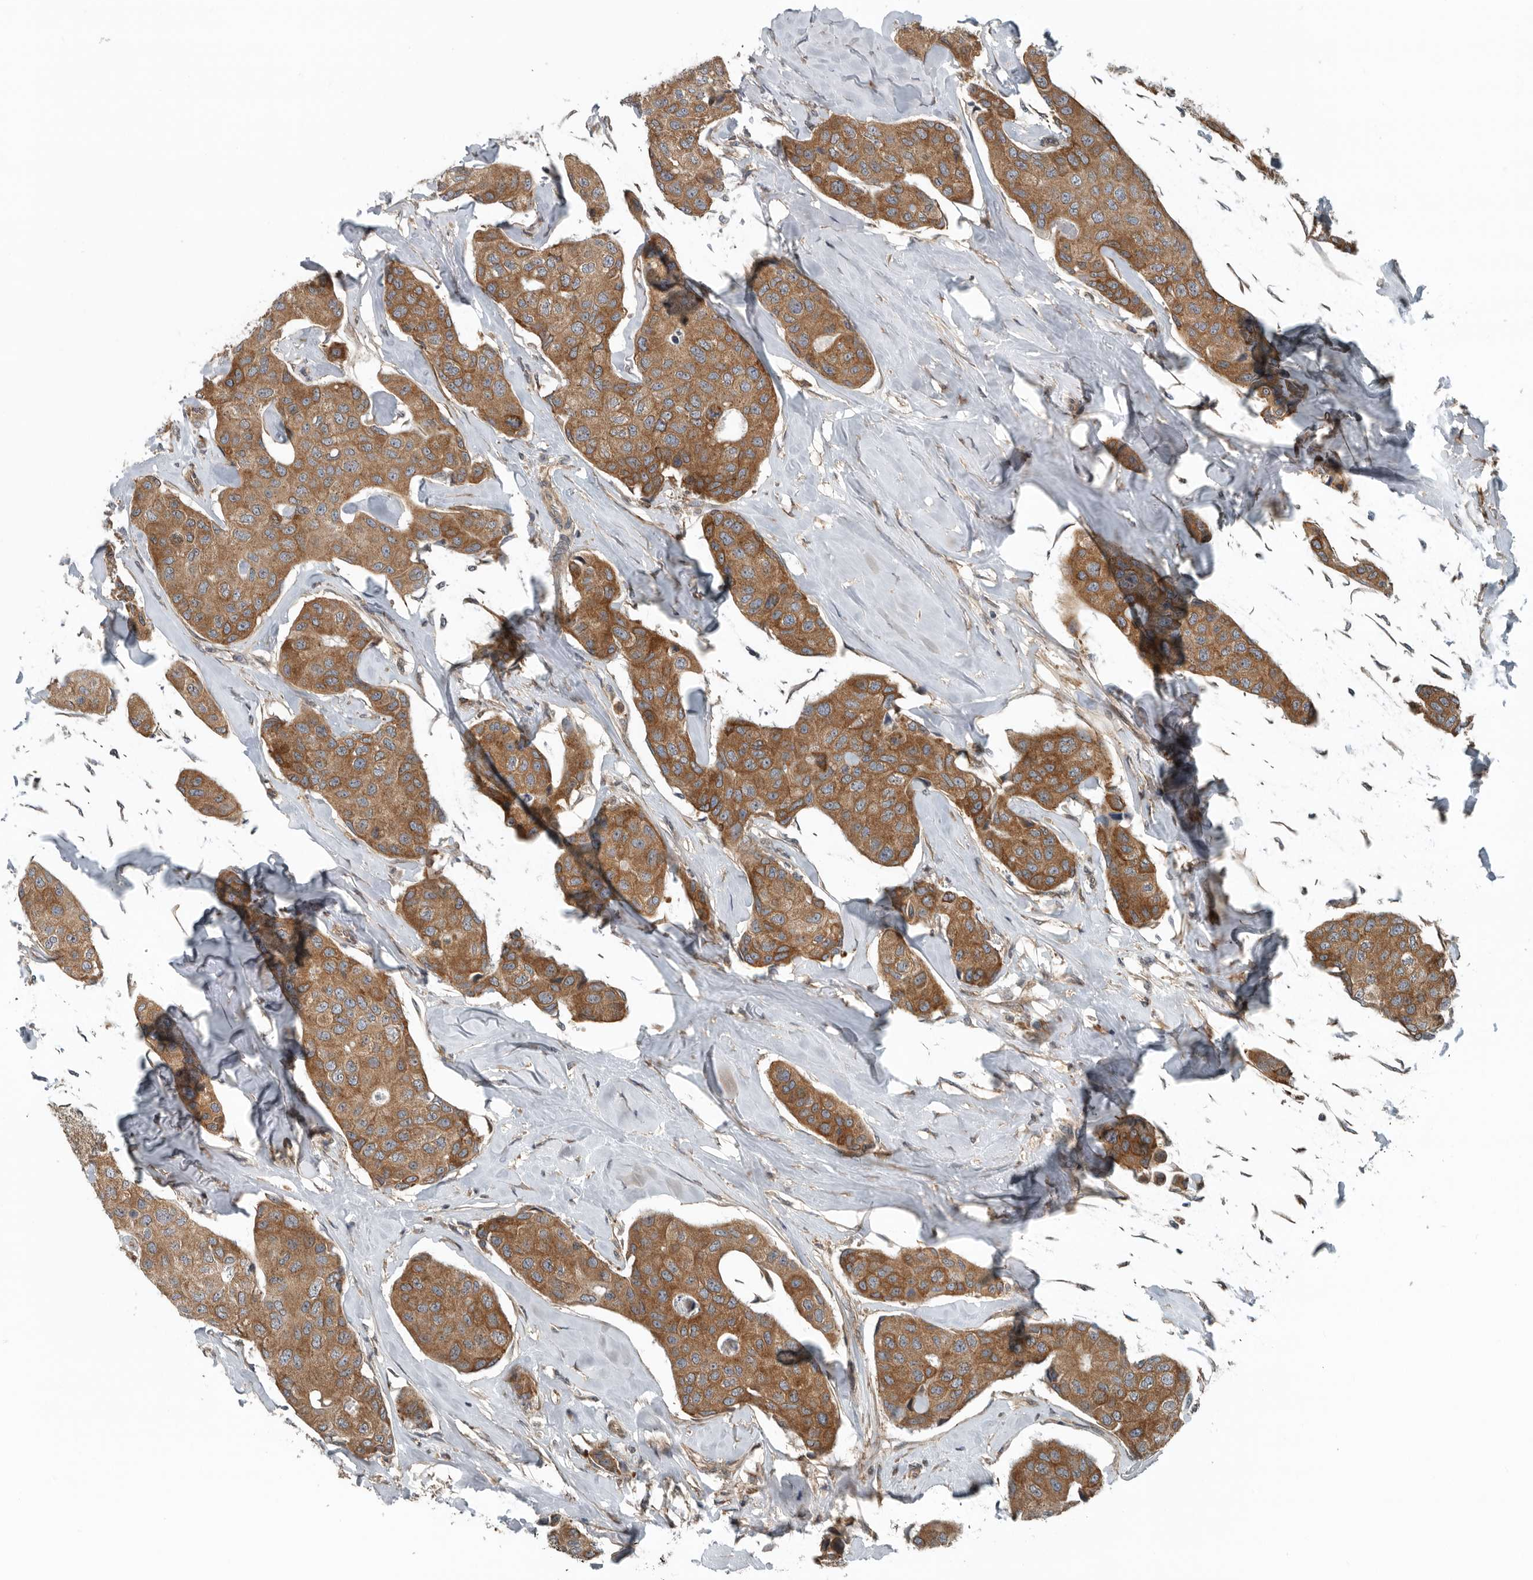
{"staining": {"intensity": "moderate", "quantity": ">75%", "location": "cytoplasmic/membranous"}, "tissue": "breast cancer", "cell_type": "Tumor cells", "image_type": "cancer", "snomed": [{"axis": "morphology", "description": "Duct carcinoma"}, {"axis": "topography", "description": "Breast"}], "caption": "DAB (3,3'-diaminobenzidine) immunohistochemical staining of human breast invasive ductal carcinoma shows moderate cytoplasmic/membranous protein positivity in about >75% of tumor cells.", "gene": "AMFR", "patient": {"sex": "female", "age": 80}}